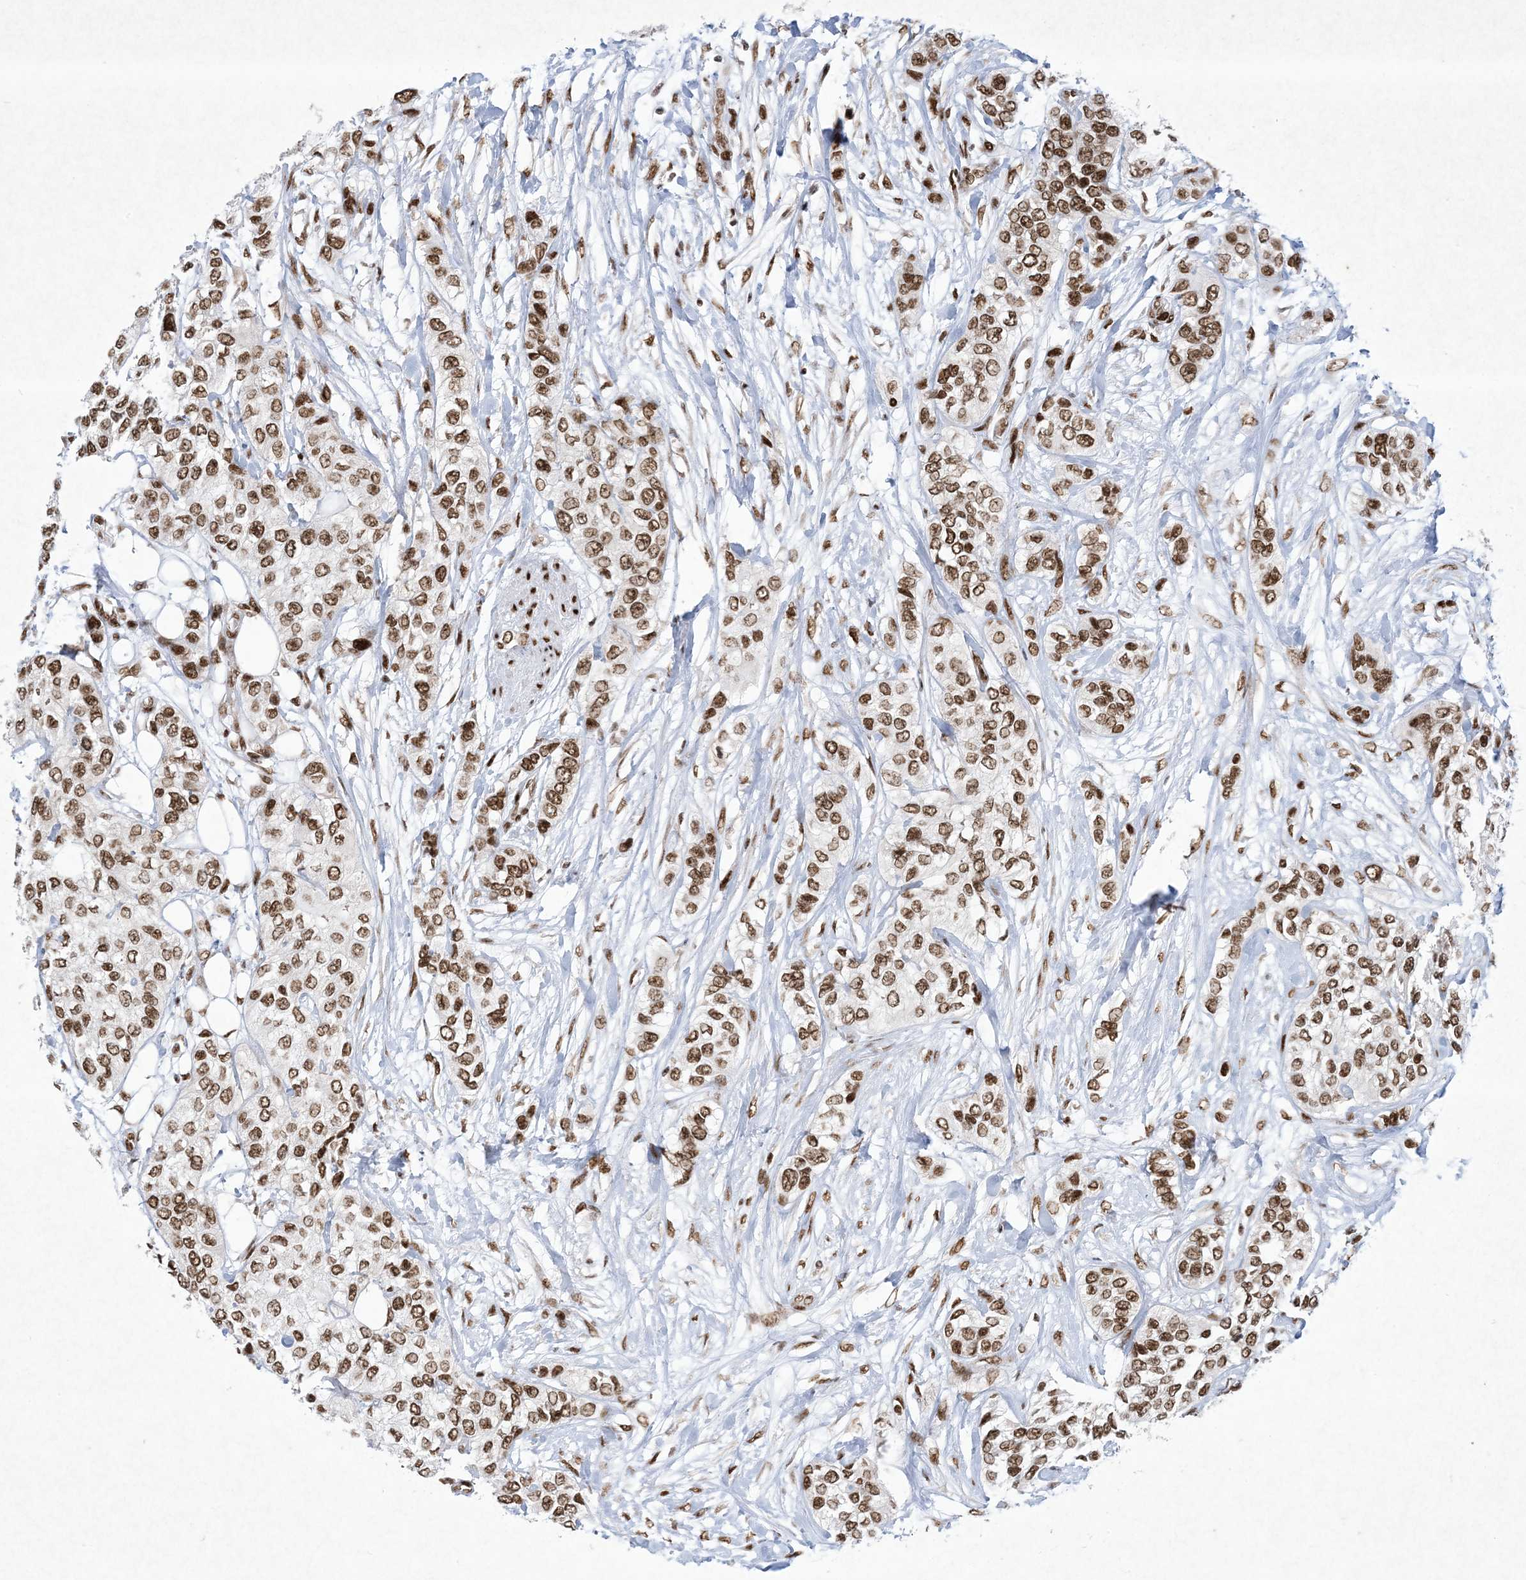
{"staining": {"intensity": "strong", "quantity": ">75%", "location": "nuclear"}, "tissue": "urothelial cancer", "cell_type": "Tumor cells", "image_type": "cancer", "snomed": [{"axis": "morphology", "description": "Urothelial carcinoma, High grade"}, {"axis": "topography", "description": "Urinary bladder"}], "caption": "High-grade urothelial carcinoma stained with a brown dye reveals strong nuclear positive expression in about >75% of tumor cells.", "gene": "PKNOX2", "patient": {"sex": "female", "age": 56}}